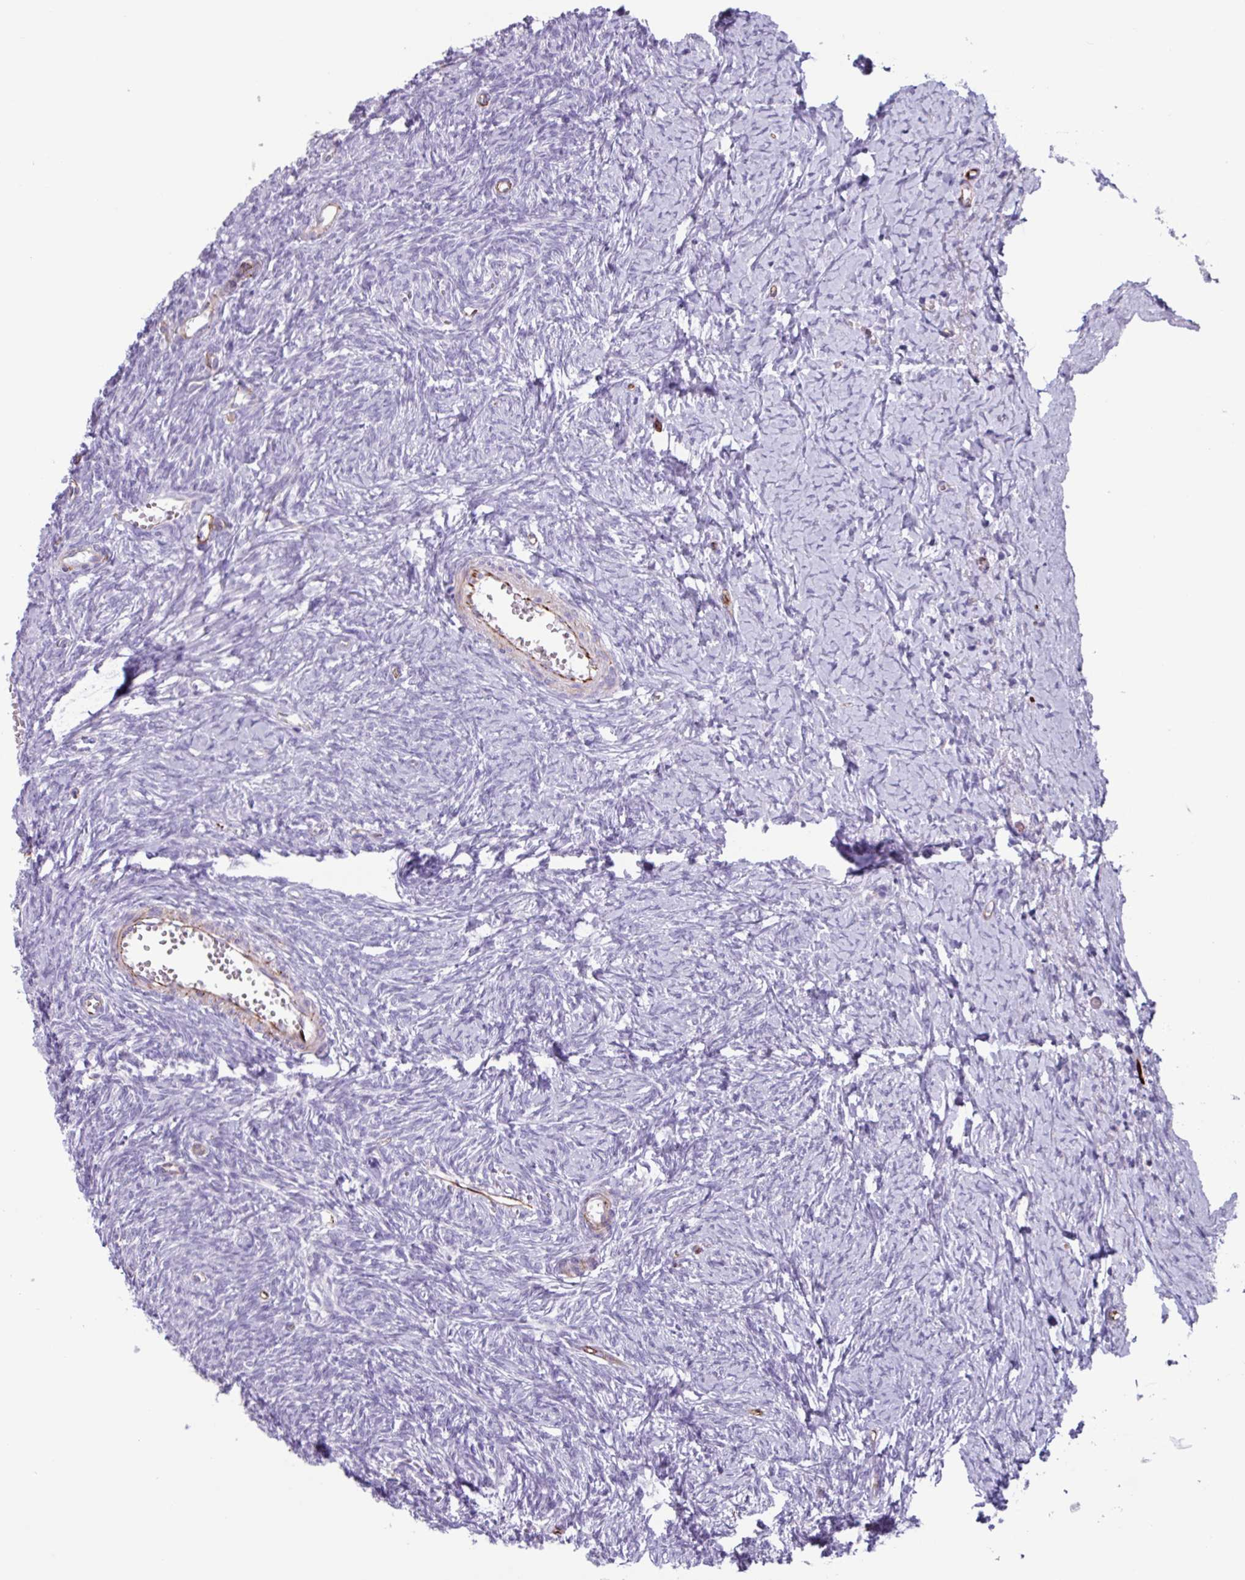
{"staining": {"intensity": "negative", "quantity": "none", "location": "none"}, "tissue": "ovary", "cell_type": "Ovarian stroma cells", "image_type": "normal", "snomed": [{"axis": "morphology", "description": "Normal tissue, NOS"}, {"axis": "topography", "description": "Ovary"}], "caption": "The immunohistochemistry image has no significant expression in ovarian stroma cells of ovary.", "gene": "BTD", "patient": {"sex": "female", "age": 39}}